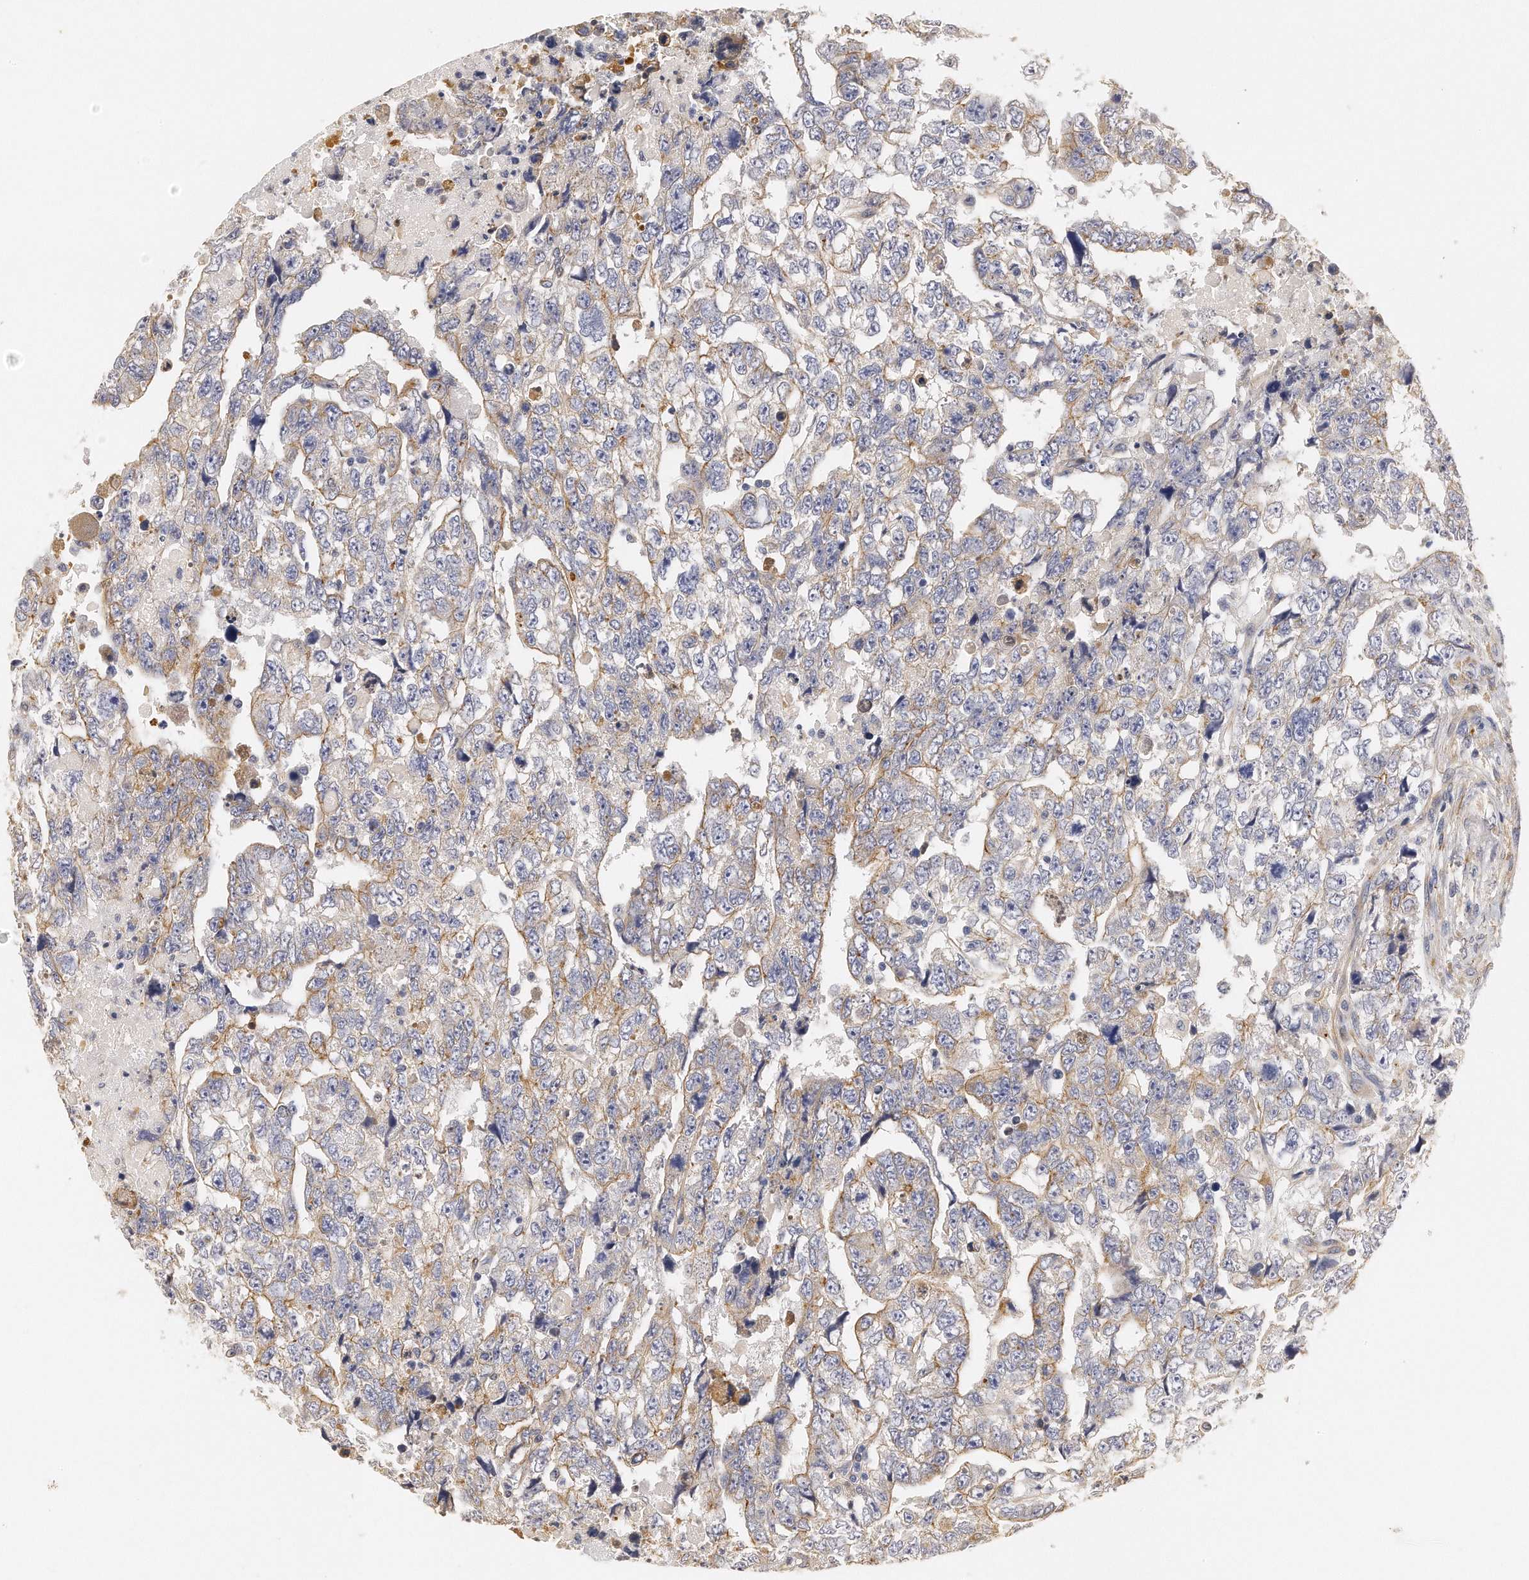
{"staining": {"intensity": "moderate", "quantity": "25%-75%", "location": "cytoplasmic/membranous"}, "tissue": "testis cancer", "cell_type": "Tumor cells", "image_type": "cancer", "snomed": [{"axis": "morphology", "description": "Carcinoma, Embryonal, NOS"}, {"axis": "topography", "description": "Testis"}], "caption": "Tumor cells show medium levels of moderate cytoplasmic/membranous staining in approximately 25%-75% of cells in human testis cancer (embryonal carcinoma).", "gene": "CHST7", "patient": {"sex": "male", "age": 36}}